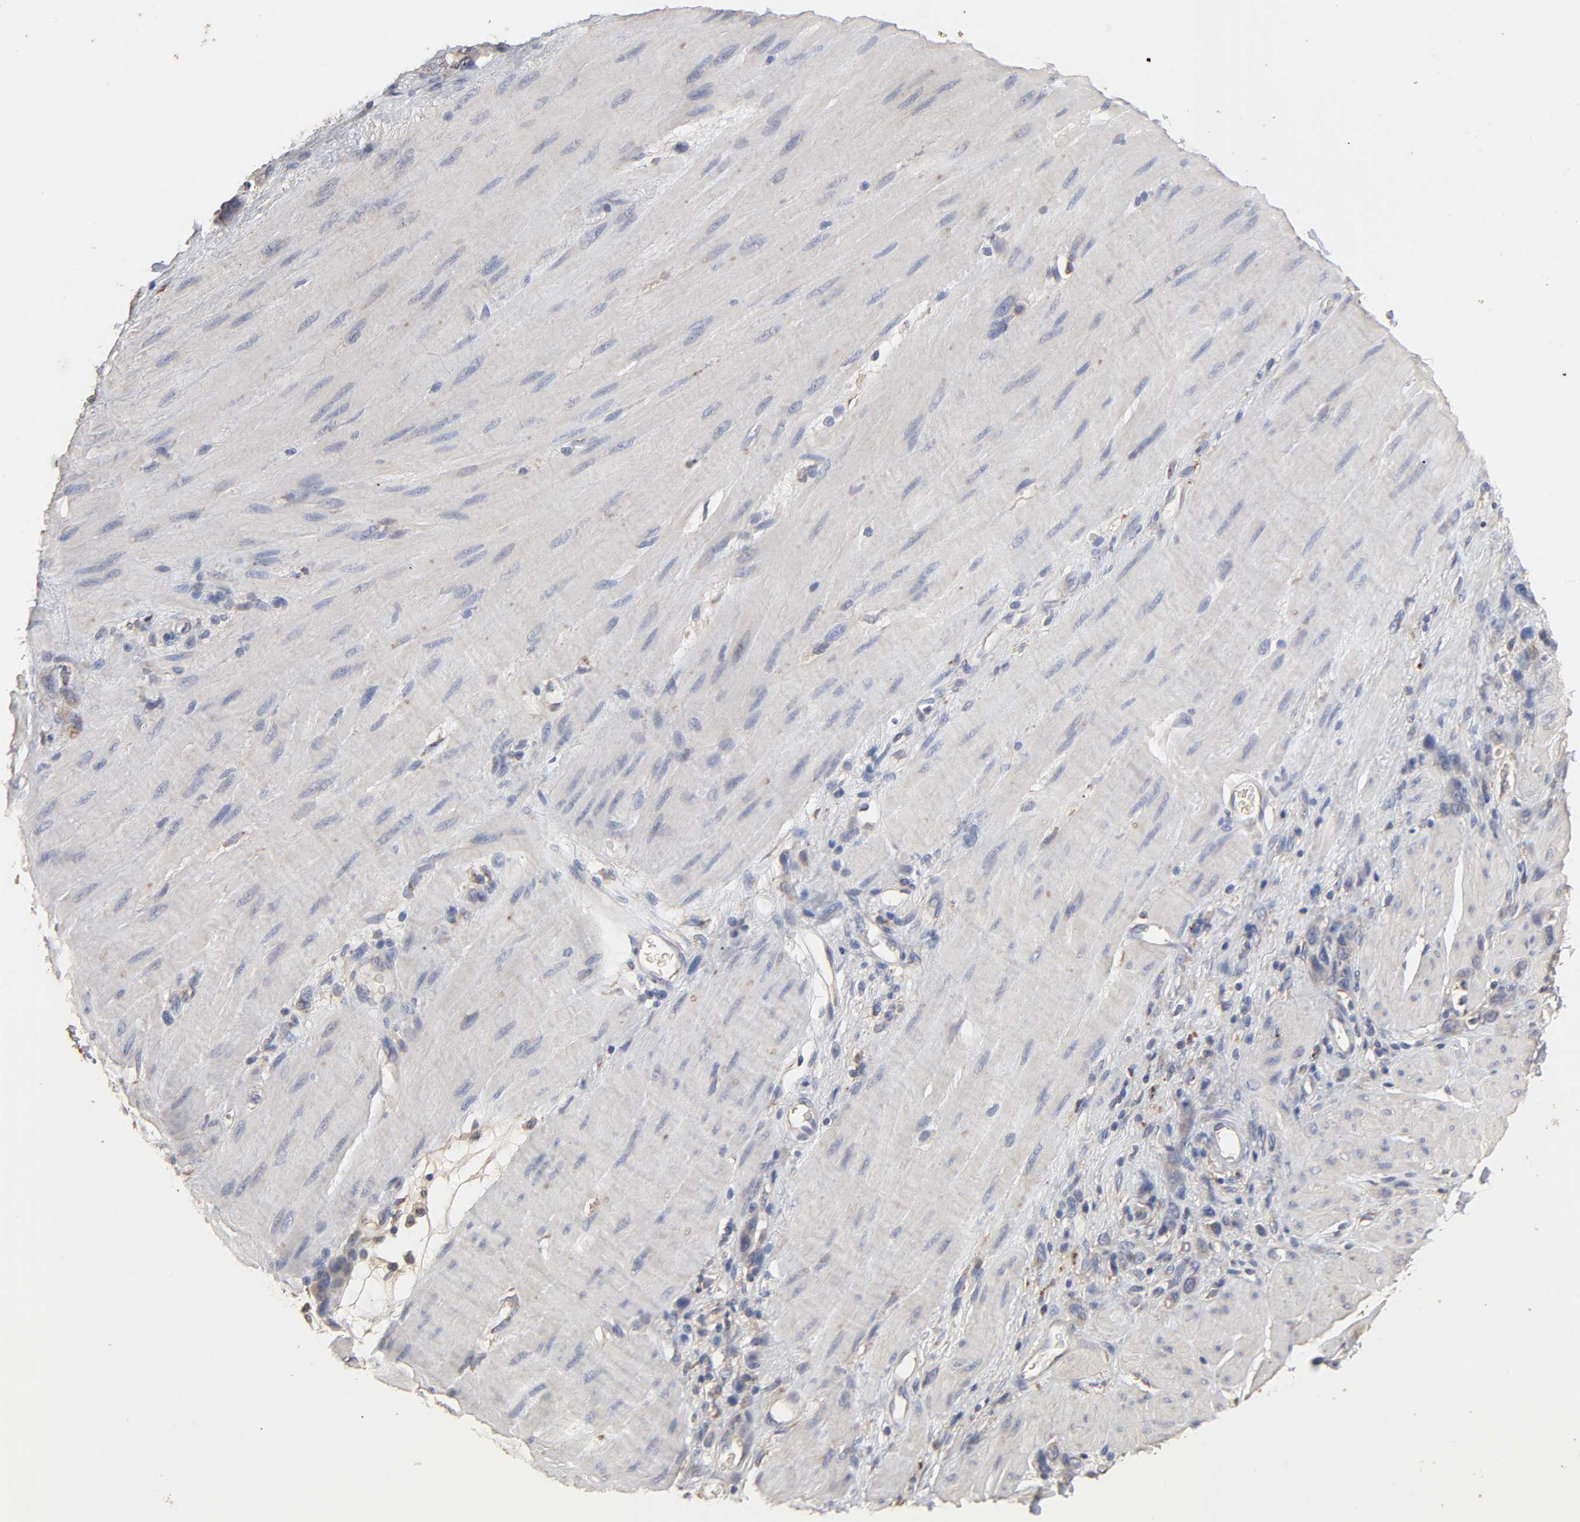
{"staining": {"intensity": "weak", "quantity": "25%-75%", "location": "cytoplasmic/membranous"}, "tissue": "stomach cancer", "cell_type": "Tumor cells", "image_type": "cancer", "snomed": [{"axis": "morphology", "description": "Adenocarcinoma, NOS"}, {"axis": "topography", "description": "Stomach"}], "caption": "Weak cytoplasmic/membranous protein staining is seen in about 25%-75% of tumor cells in stomach cancer (adenocarcinoma). (DAB (3,3'-diaminobenzidine) IHC, brown staining for protein, blue staining for nuclei).", "gene": "EIF4G2", "patient": {"sex": "male", "age": 82}}